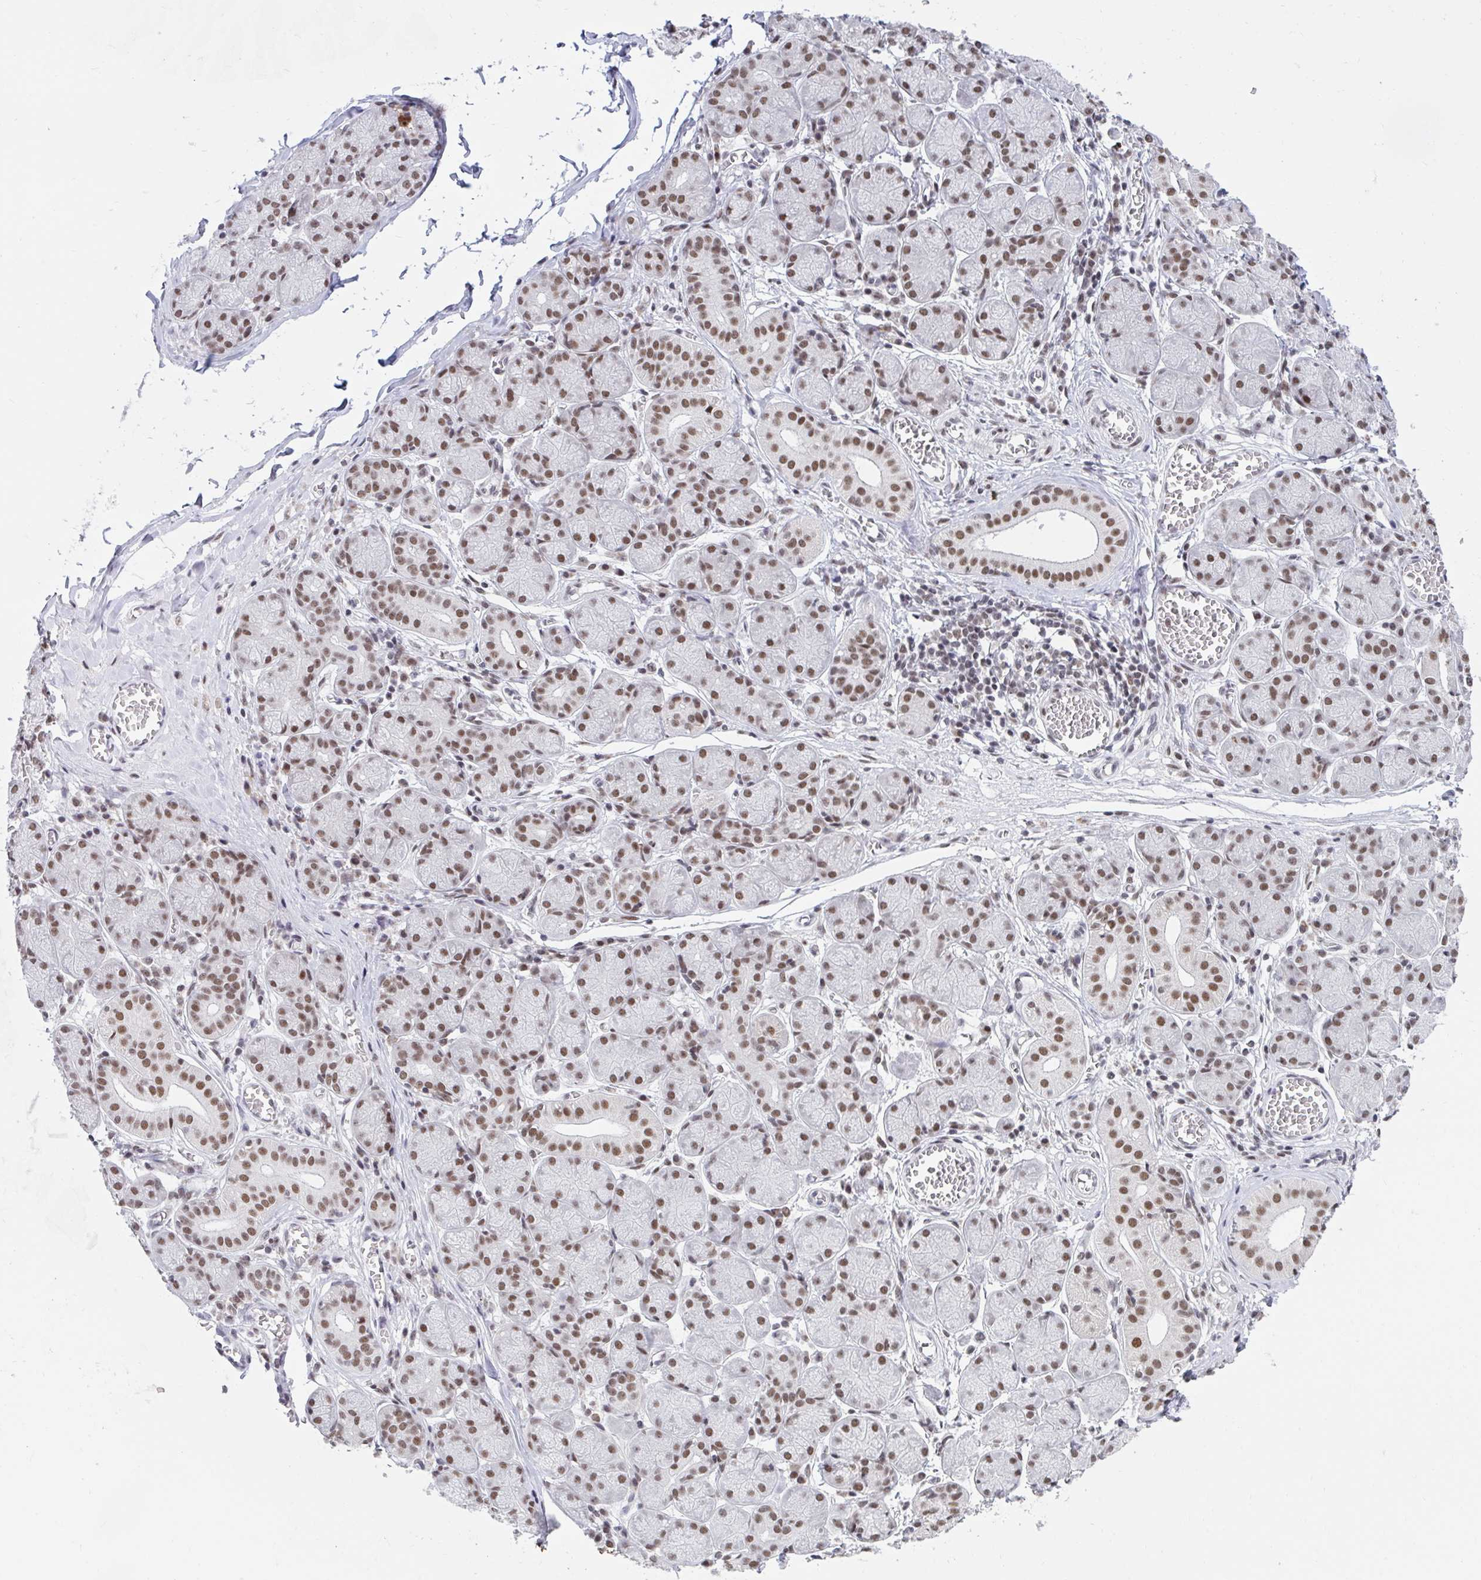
{"staining": {"intensity": "moderate", "quantity": ">75%", "location": "nuclear"}, "tissue": "salivary gland", "cell_type": "Glandular cells", "image_type": "normal", "snomed": [{"axis": "morphology", "description": "Normal tissue, NOS"}, {"axis": "topography", "description": "Salivary gland"}], "caption": "A brown stain shows moderate nuclear expression of a protein in glandular cells of unremarkable salivary gland. (Stains: DAB (3,3'-diaminobenzidine) in brown, nuclei in blue, Microscopy: brightfield microscopy at high magnification).", "gene": "PHF10", "patient": {"sex": "female", "age": 24}}